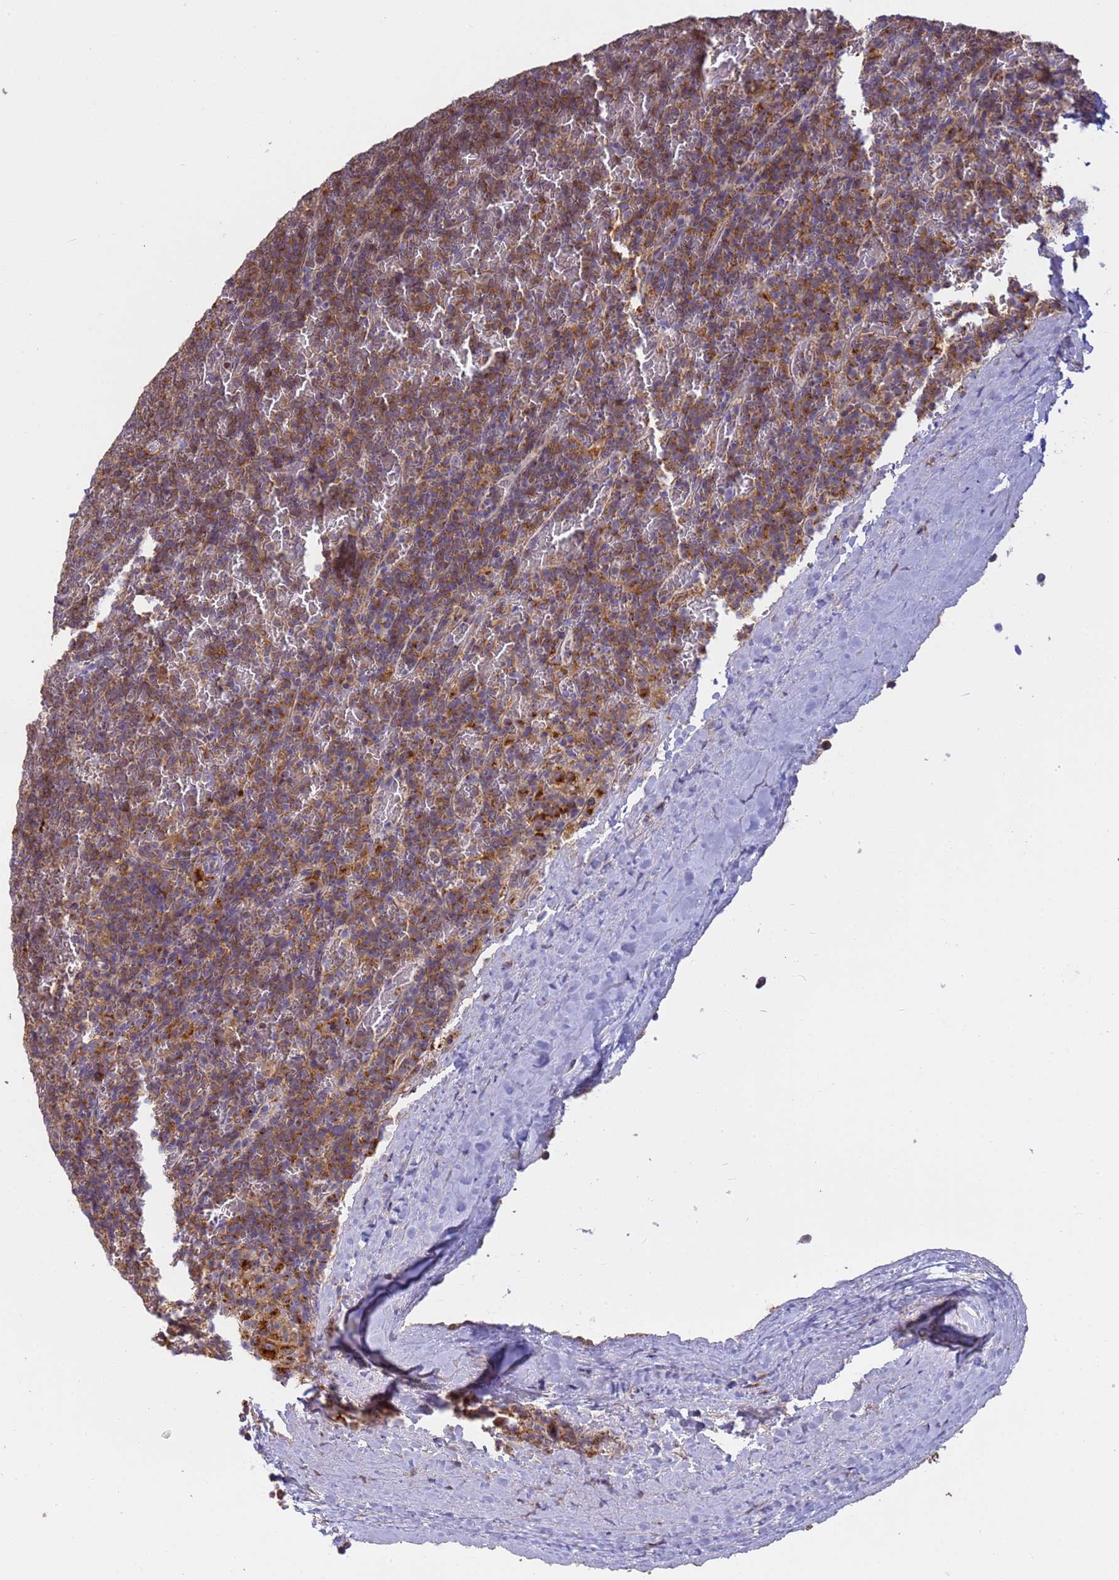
{"staining": {"intensity": "moderate", "quantity": ">75%", "location": "cytoplasmic/membranous"}, "tissue": "lymphoma", "cell_type": "Tumor cells", "image_type": "cancer", "snomed": [{"axis": "morphology", "description": "Malignant lymphoma, non-Hodgkin's type, Low grade"}, {"axis": "topography", "description": "Spleen"}], "caption": "Malignant lymphoma, non-Hodgkin's type (low-grade) tissue demonstrates moderate cytoplasmic/membranous staining in approximately >75% of tumor cells, visualized by immunohistochemistry.", "gene": "M6PR", "patient": {"sex": "female", "age": 19}}